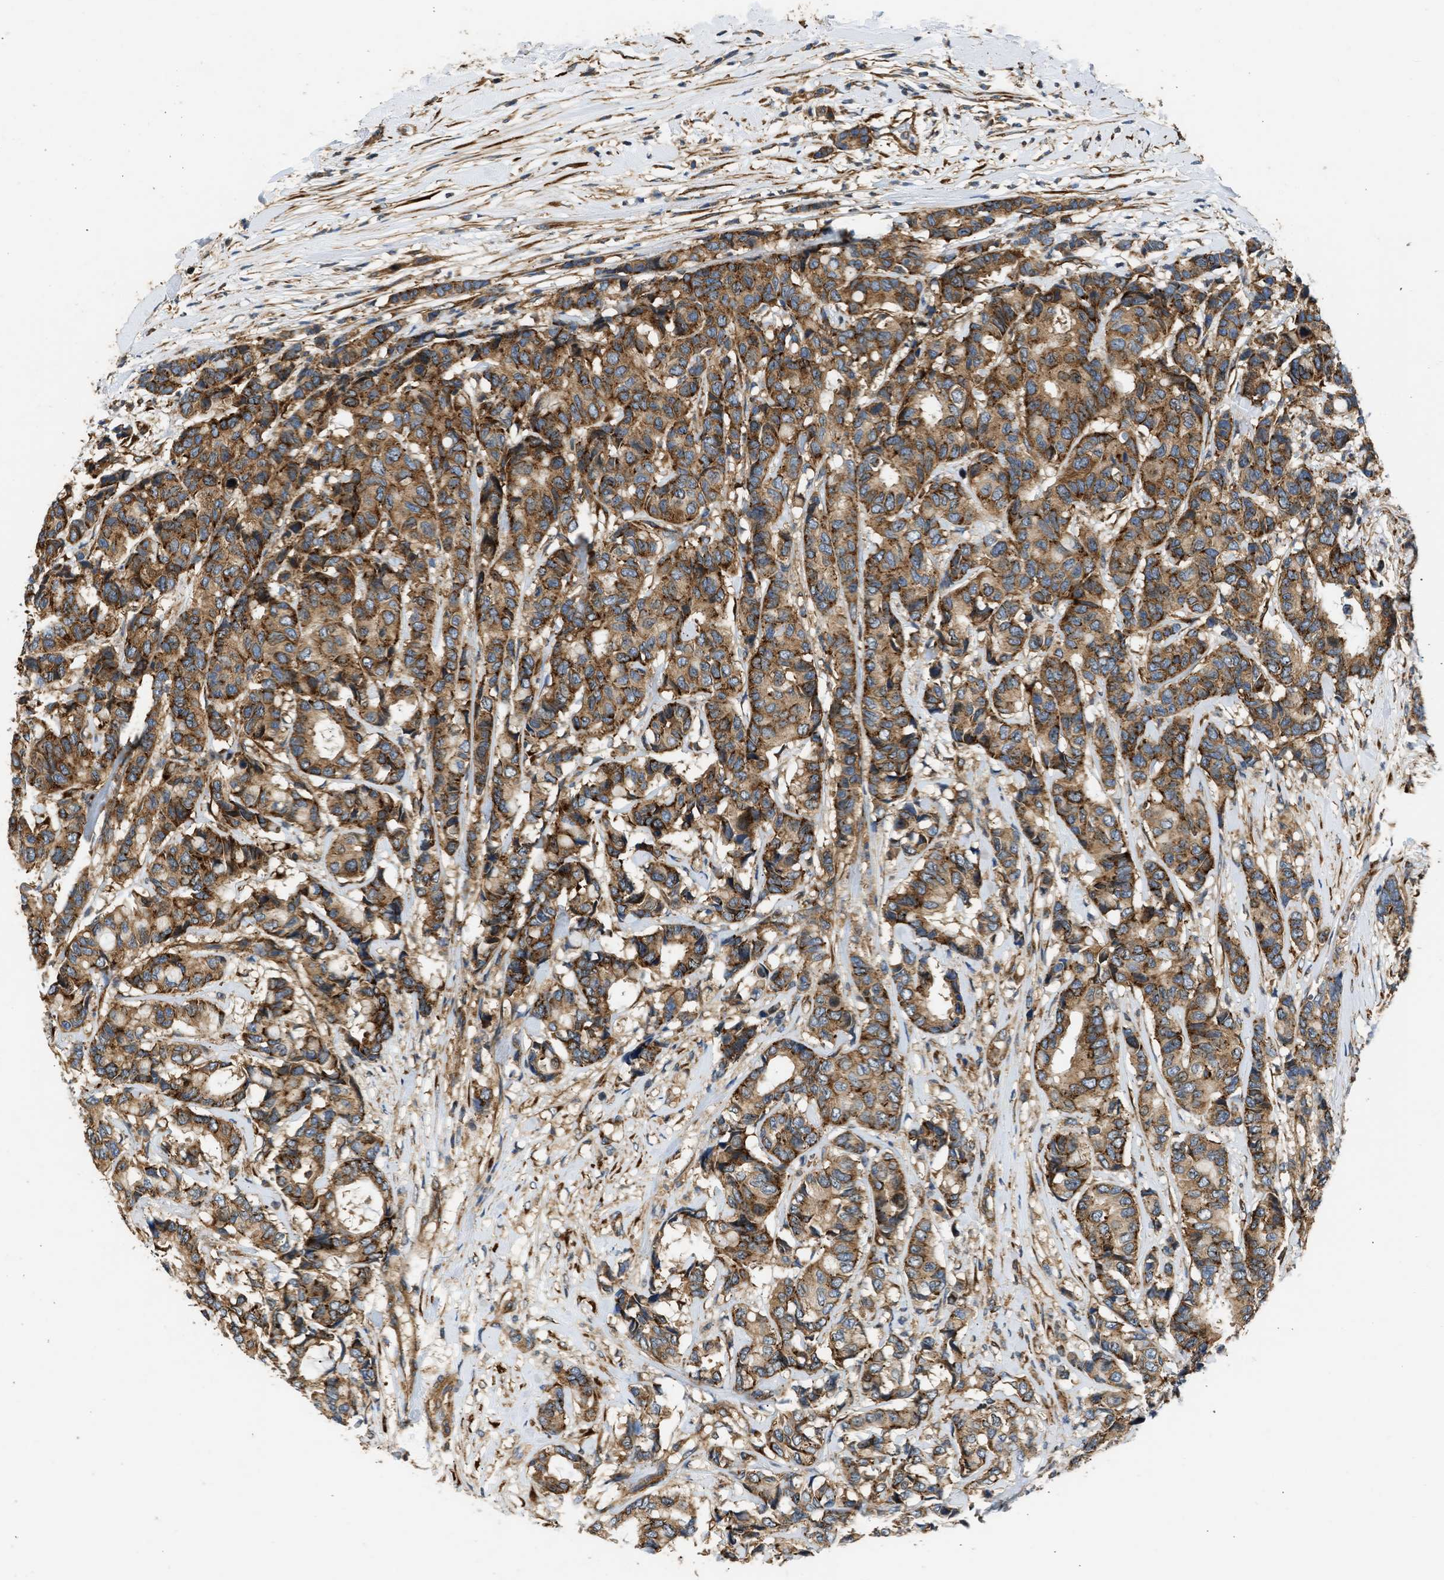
{"staining": {"intensity": "moderate", "quantity": ">75%", "location": "cytoplasmic/membranous"}, "tissue": "breast cancer", "cell_type": "Tumor cells", "image_type": "cancer", "snomed": [{"axis": "morphology", "description": "Duct carcinoma"}, {"axis": "topography", "description": "Breast"}], "caption": "DAB immunohistochemical staining of human intraductal carcinoma (breast) exhibits moderate cytoplasmic/membranous protein positivity in approximately >75% of tumor cells.", "gene": "SEPTIN2", "patient": {"sex": "female", "age": 87}}